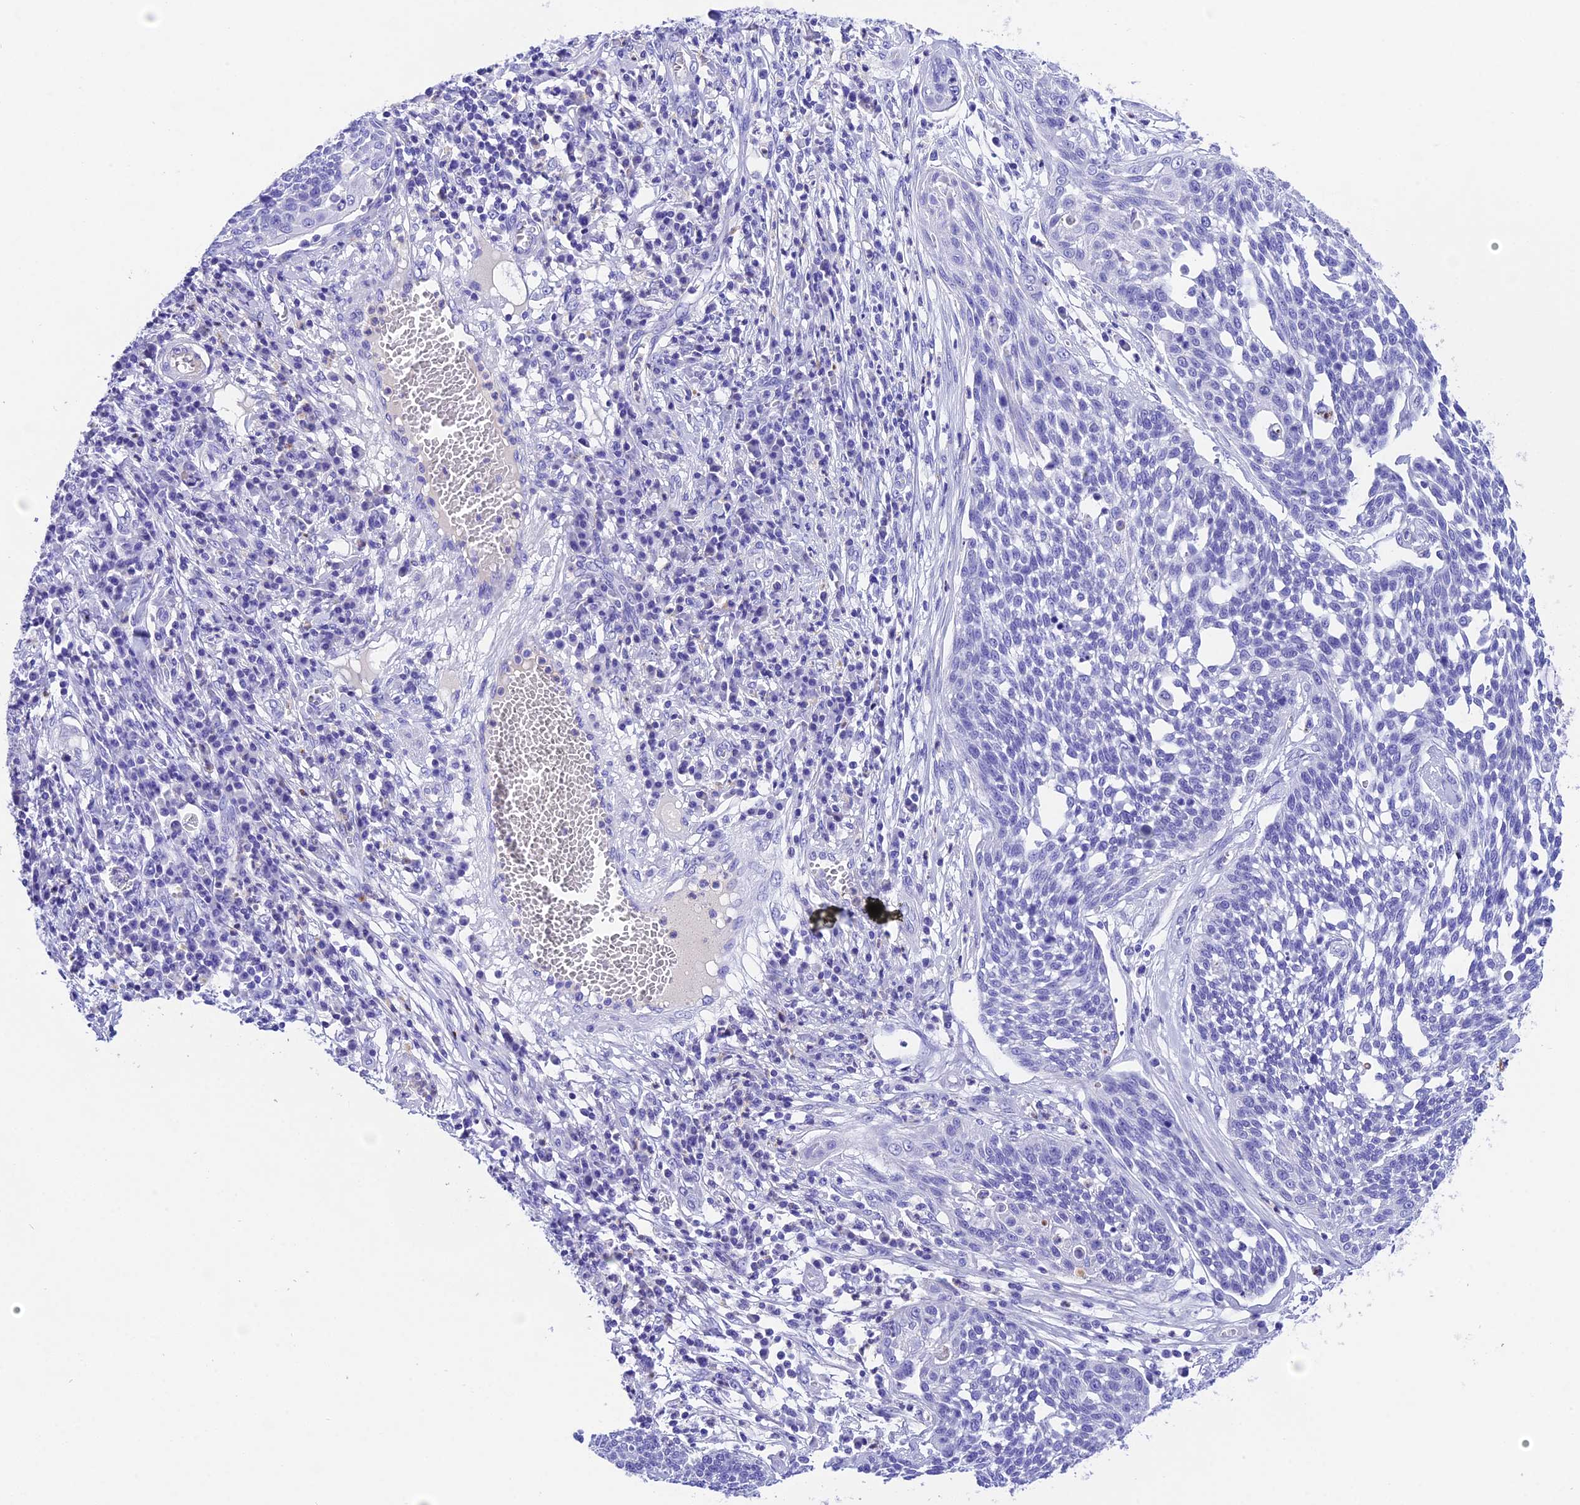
{"staining": {"intensity": "negative", "quantity": "none", "location": "none"}, "tissue": "cervical cancer", "cell_type": "Tumor cells", "image_type": "cancer", "snomed": [{"axis": "morphology", "description": "Squamous cell carcinoma, NOS"}, {"axis": "topography", "description": "Cervix"}], "caption": "Tumor cells show no significant positivity in cervical cancer.", "gene": "PSG11", "patient": {"sex": "female", "age": 34}}